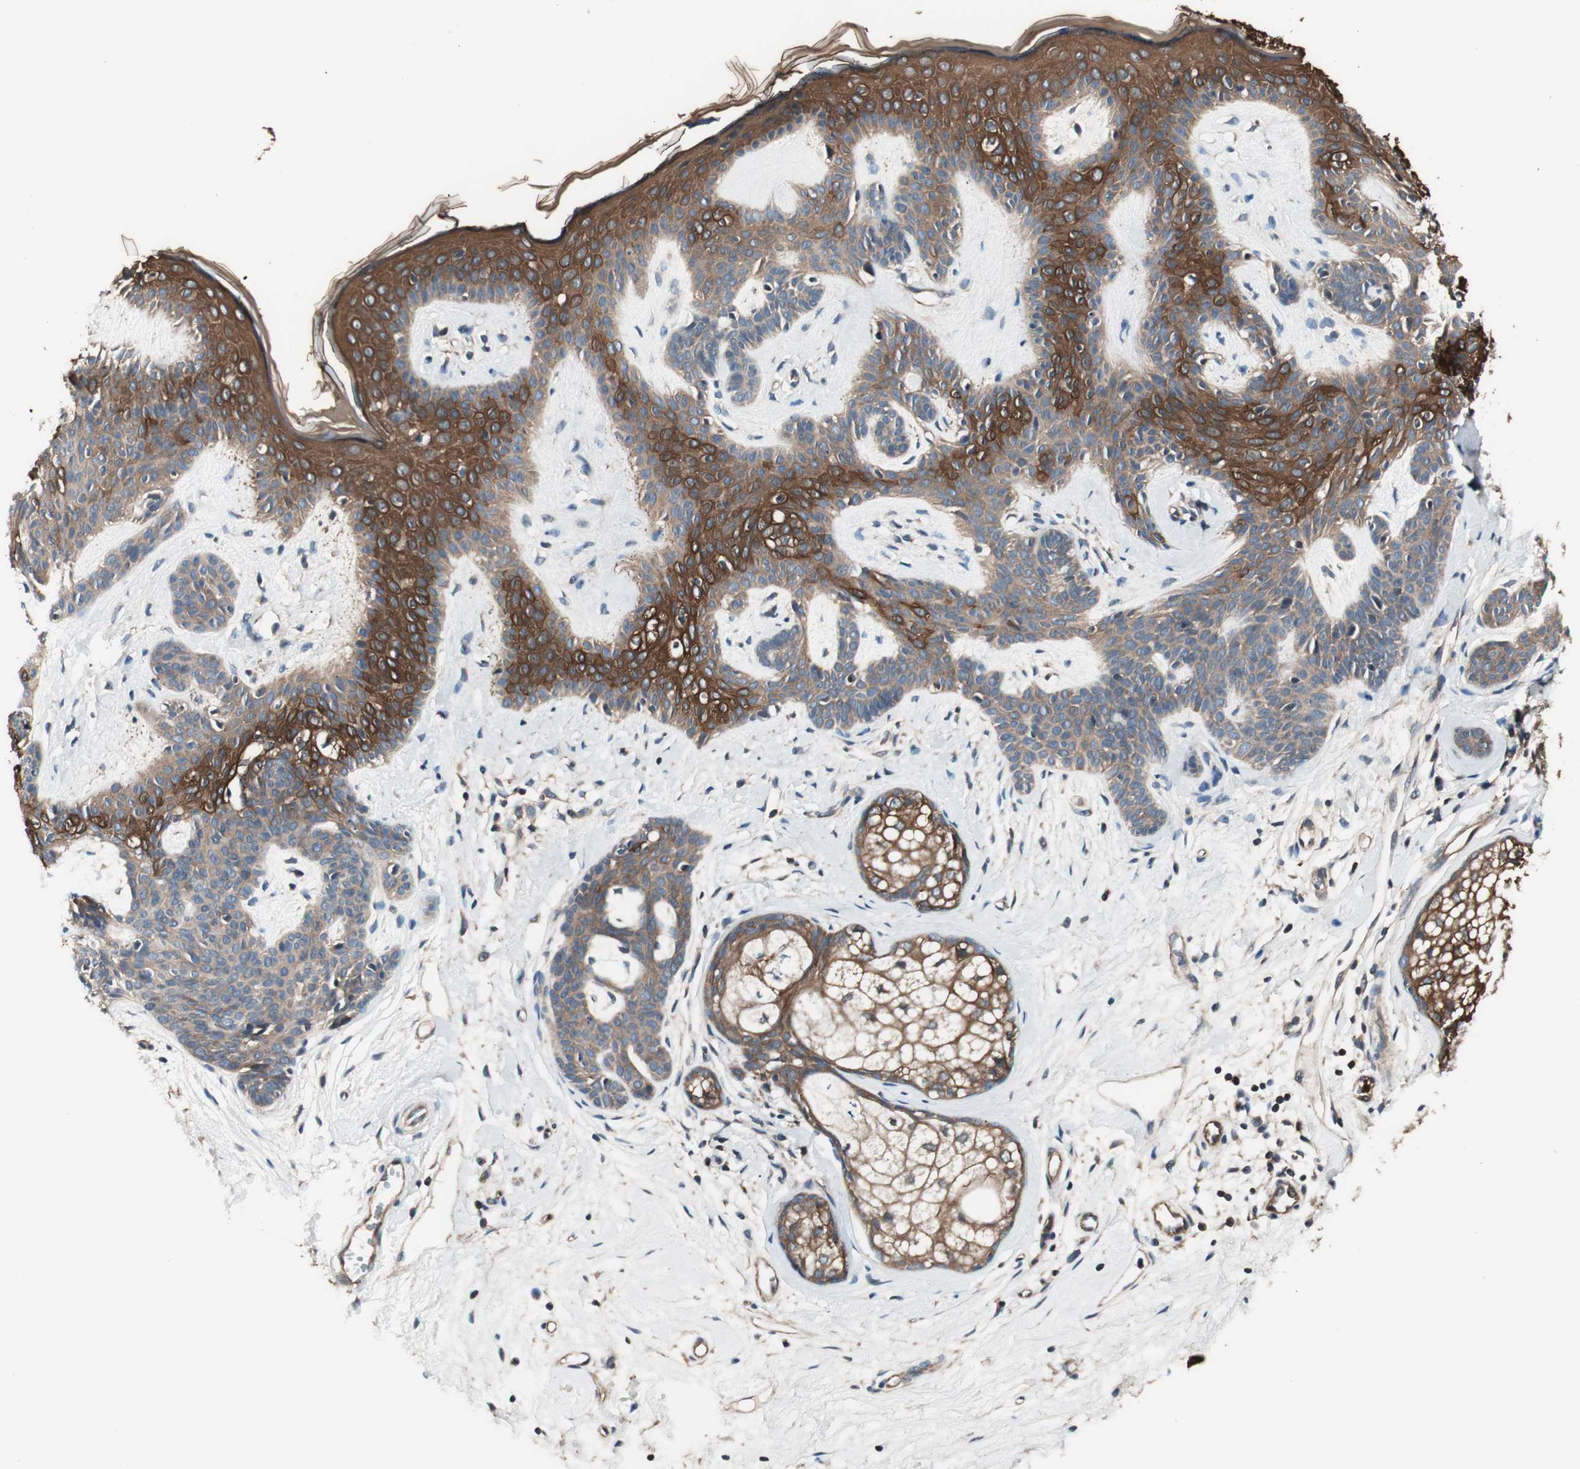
{"staining": {"intensity": "strong", "quantity": ">75%", "location": "cytoplasmic/membranous"}, "tissue": "skin cancer", "cell_type": "Tumor cells", "image_type": "cancer", "snomed": [{"axis": "morphology", "description": "Developmental malformation"}, {"axis": "morphology", "description": "Basal cell carcinoma"}, {"axis": "topography", "description": "Skin"}], "caption": "Human basal cell carcinoma (skin) stained with a protein marker exhibits strong staining in tumor cells.", "gene": "TSG101", "patient": {"sex": "female", "age": 62}}